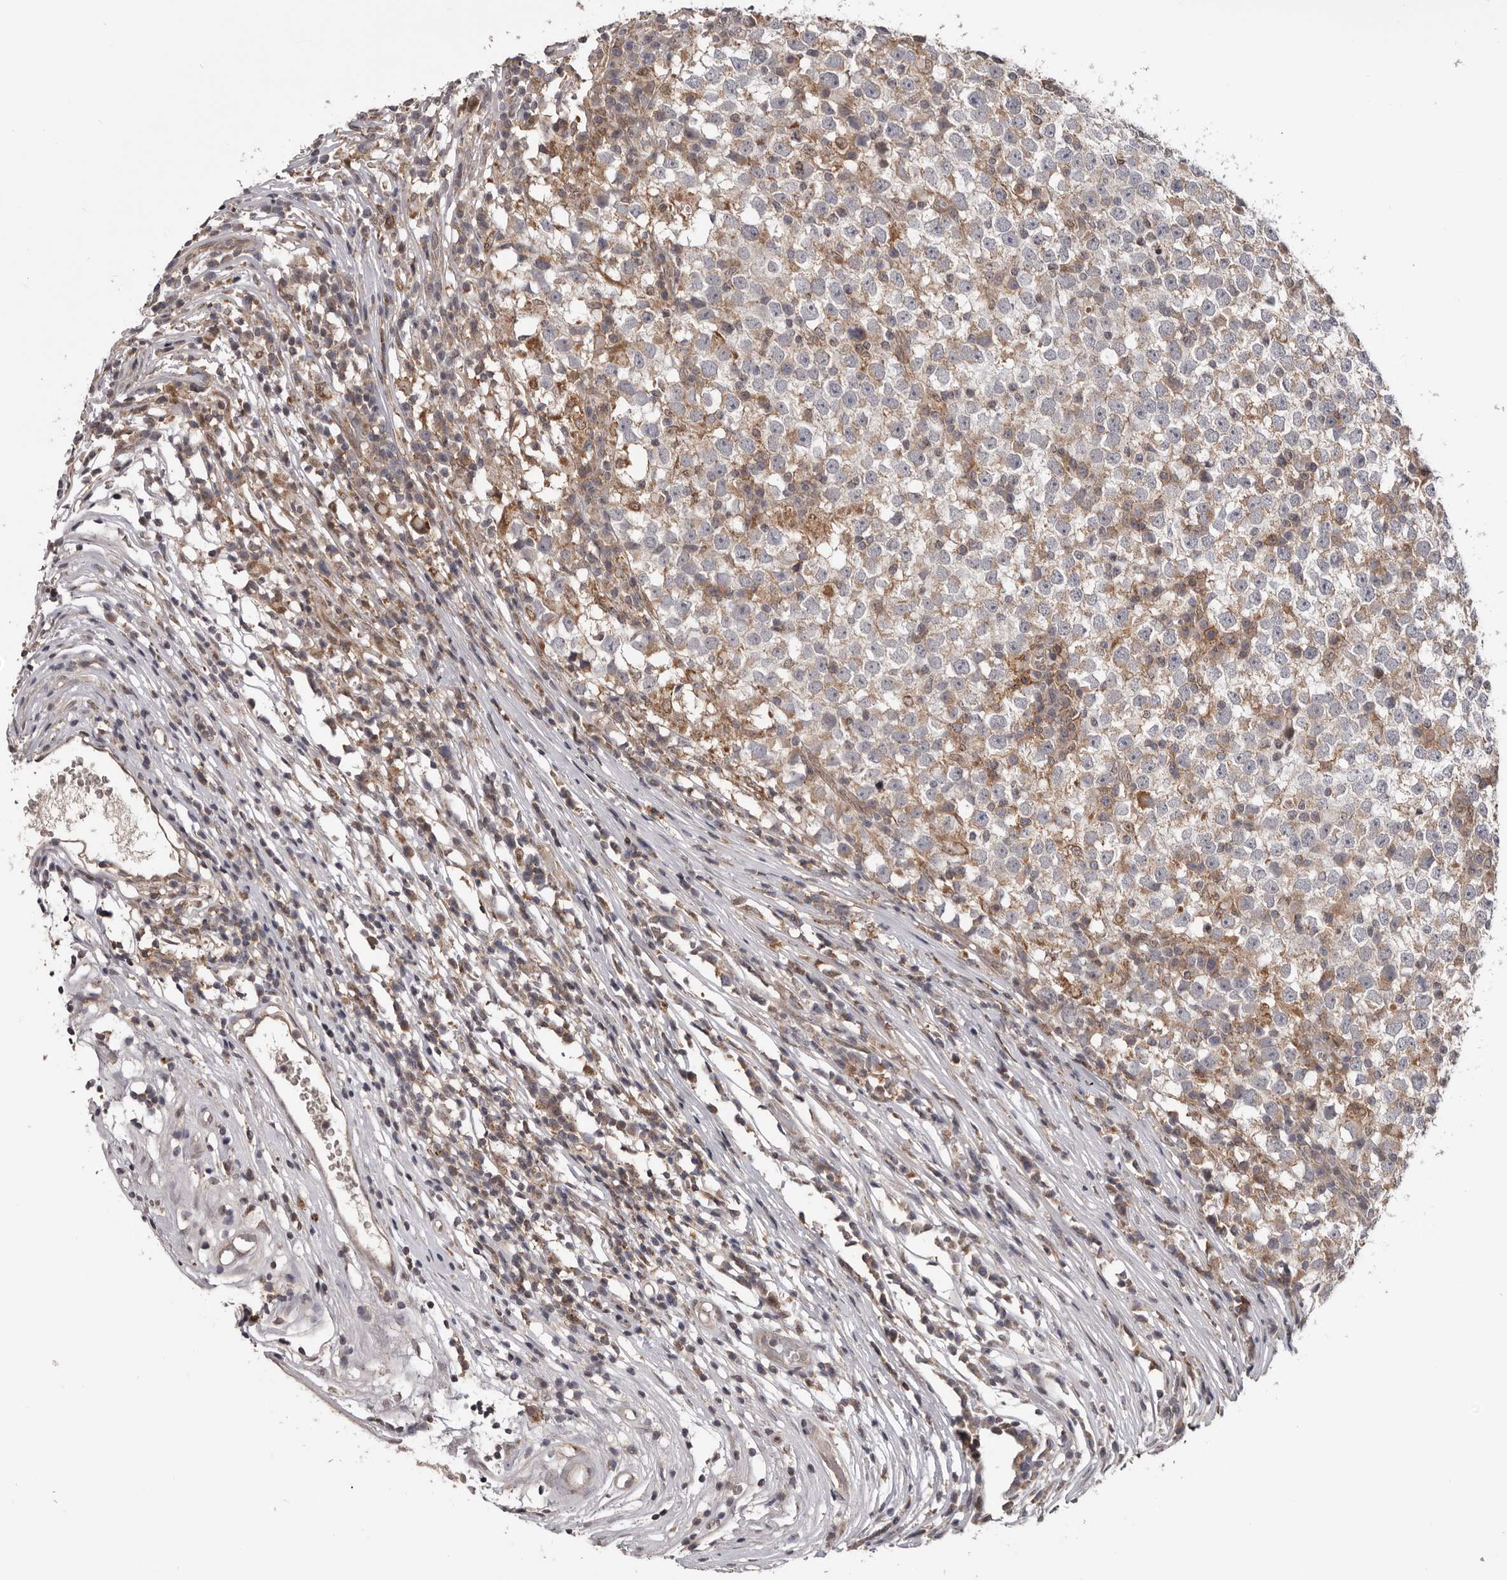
{"staining": {"intensity": "weak", "quantity": "<25%", "location": "cytoplasmic/membranous"}, "tissue": "testis cancer", "cell_type": "Tumor cells", "image_type": "cancer", "snomed": [{"axis": "morphology", "description": "Seminoma, NOS"}, {"axis": "topography", "description": "Testis"}], "caption": "Testis cancer (seminoma) stained for a protein using immunohistochemistry (IHC) exhibits no expression tumor cells.", "gene": "MOGAT2", "patient": {"sex": "male", "age": 65}}